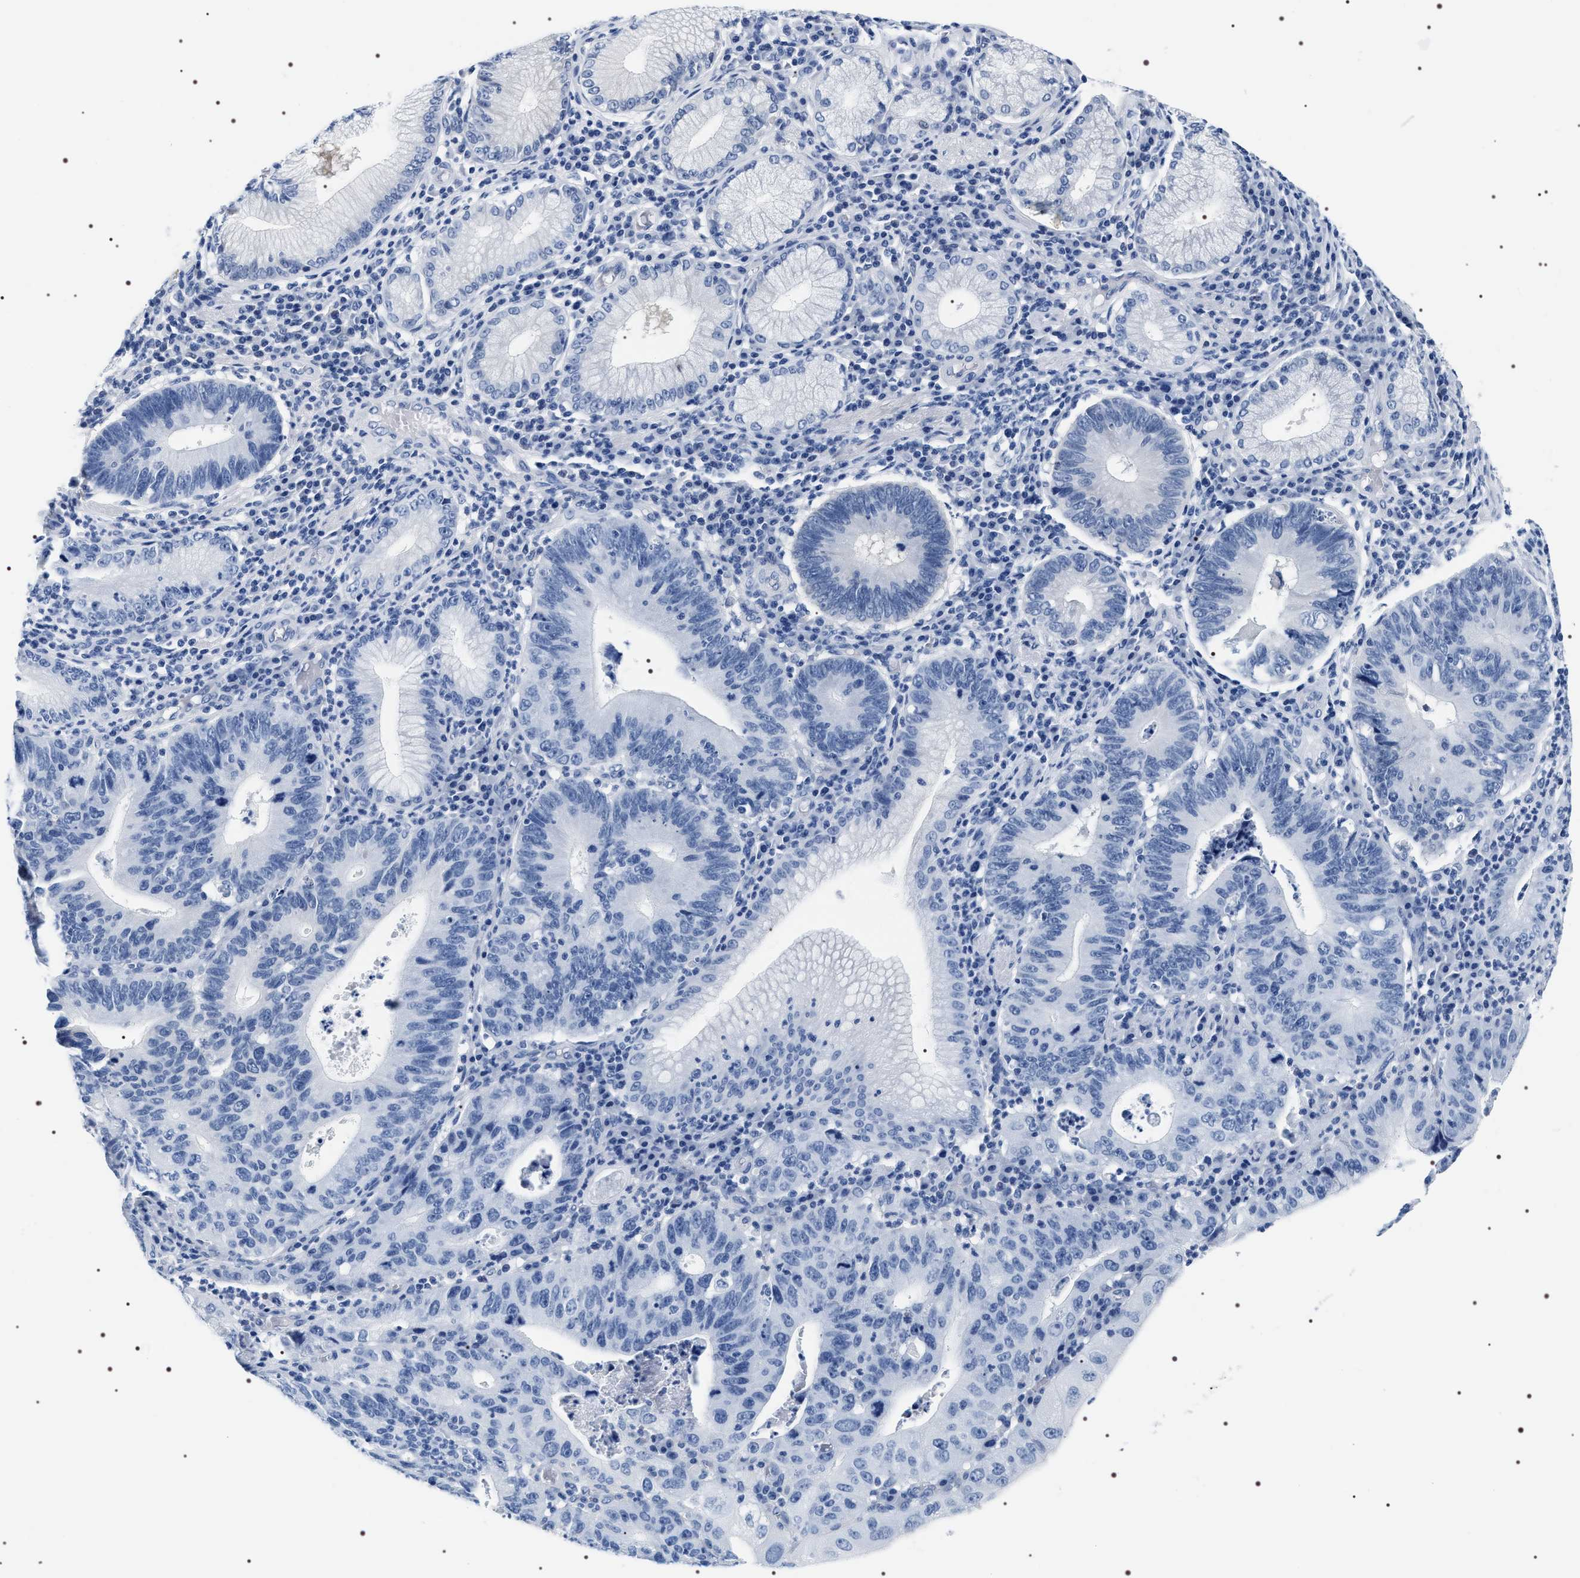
{"staining": {"intensity": "negative", "quantity": "none", "location": "none"}, "tissue": "stomach cancer", "cell_type": "Tumor cells", "image_type": "cancer", "snomed": [{"axis": "morphology", "description": "Adenocarcinoma, NOS"}, {"axis": "topography", "description": "Stomach"}], "caption": "Immunohistochemistry (IHC) micrograph of neoplastic tissue: human stomach adenocarcinoma stained with DAB (3,3'-diaminobenzidine) shows no significant protein expression in tumor cells.", "gene": "ADH4", "patient": {"sex": "male", "age": 59}}